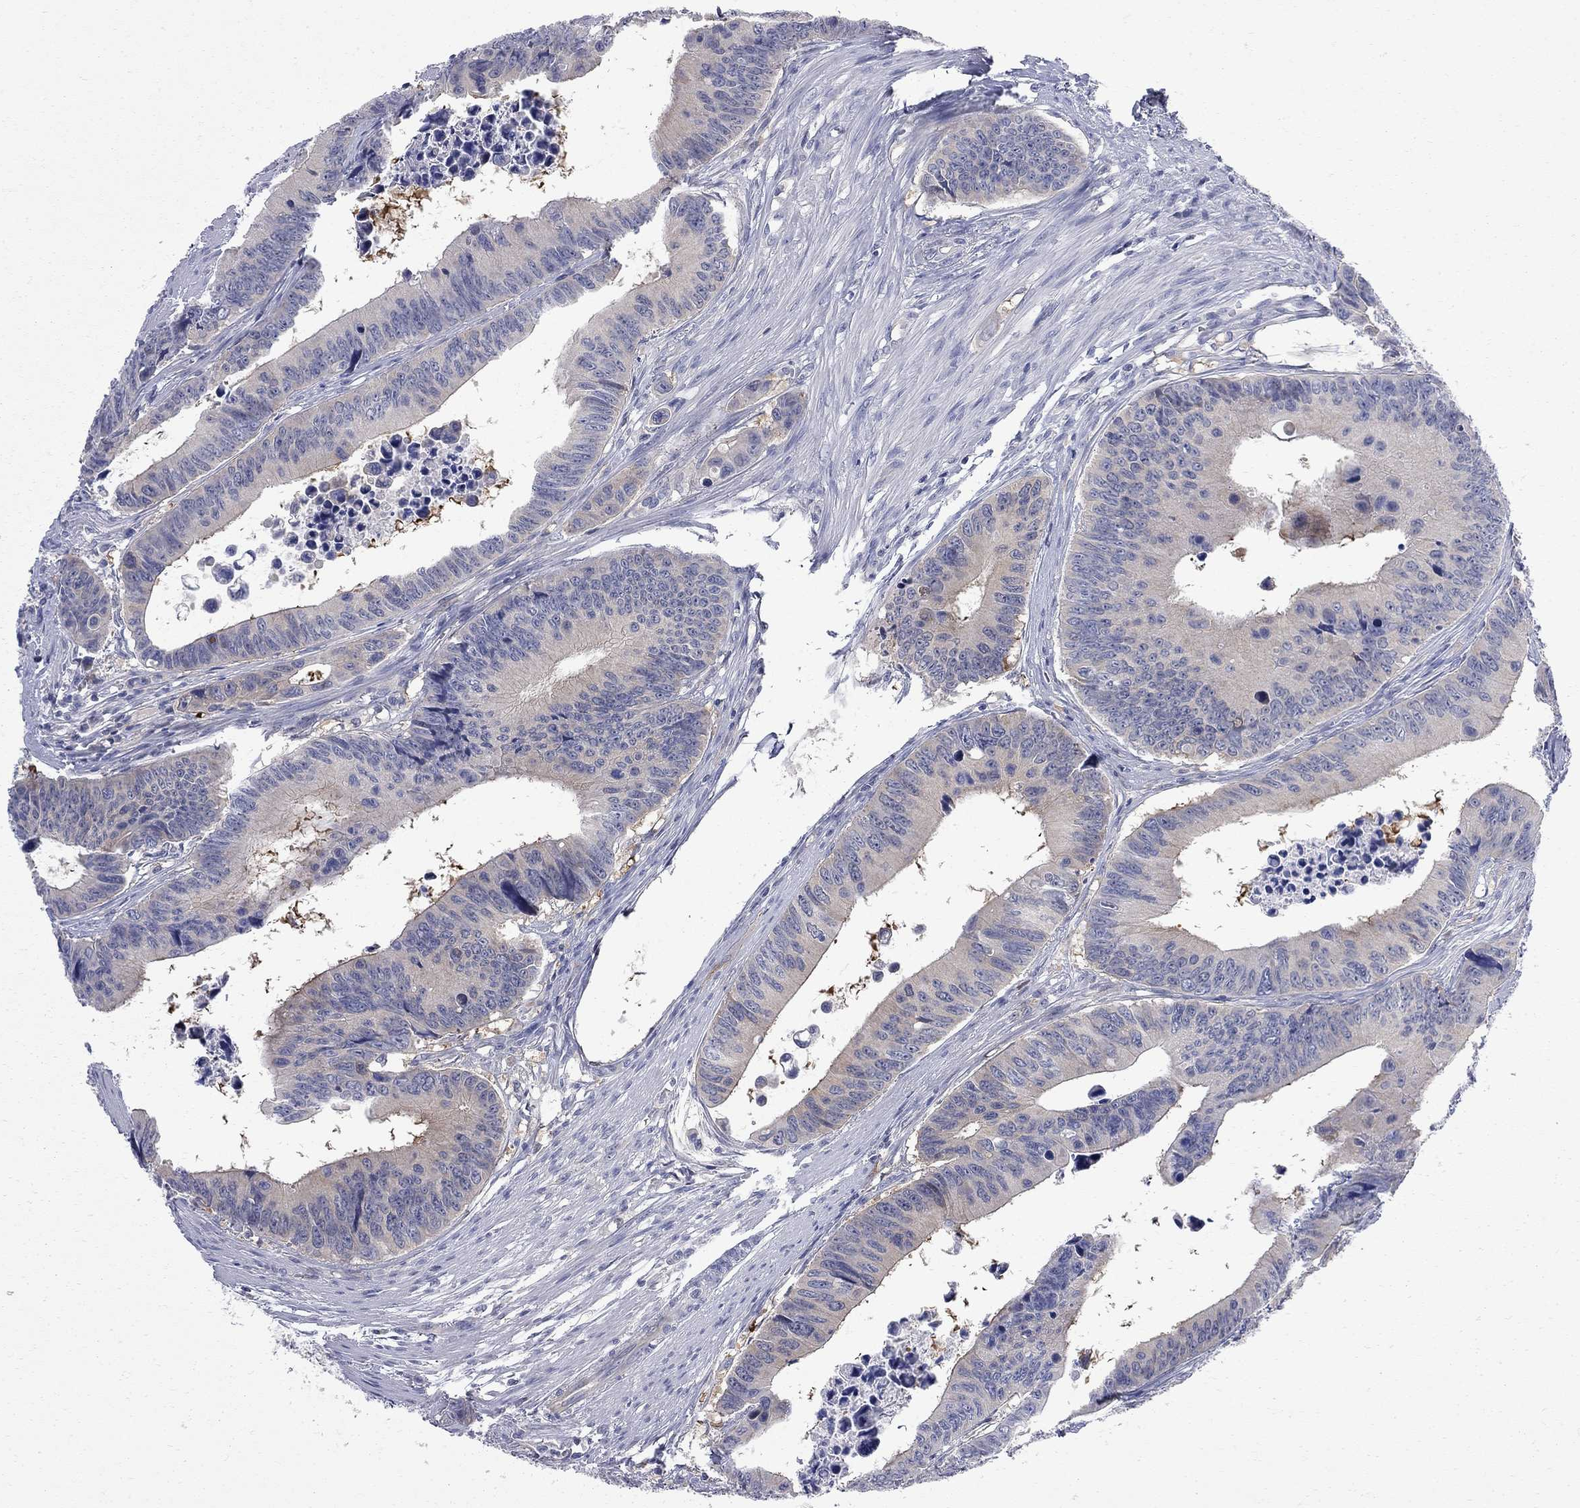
{"staining": {"intensity": "negative", "quantity": "none", "location": "none"}, "tissue": "colorectal cancer", "cell_type": "Tumor cells", "image_type": "cancer", "snomed": [{"axis": "morphology", "description": "Adenocarcinoma, NOS"}, {"axis": "topography", "description": "Colon"}], "caption": "Protein analysis of colorectal cancer demonstrates no significant staining in tumor cells.", "gene": "GALNT8", "patient": {"sex": "female", "age": 87}}